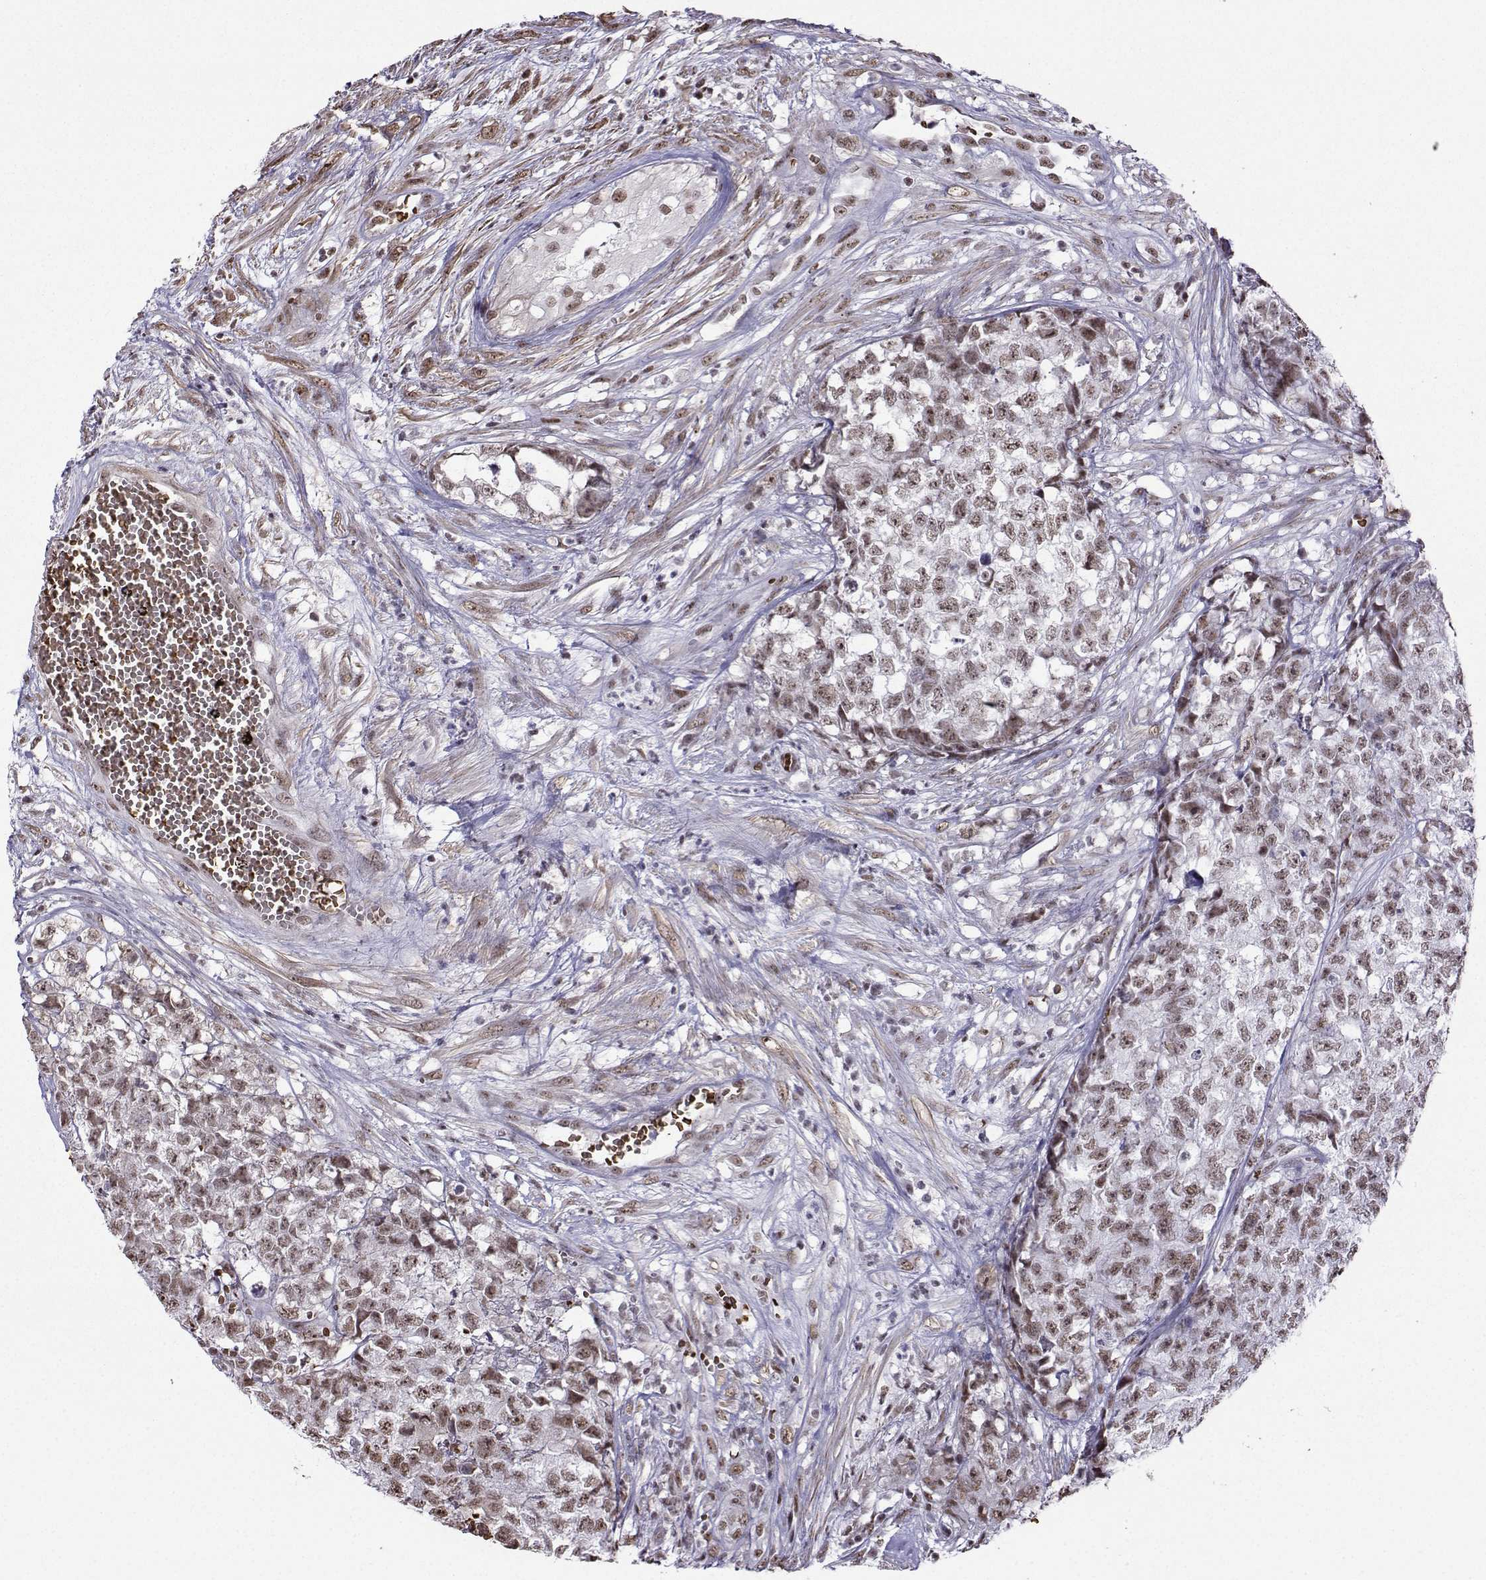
{"staining": {"intensity": "weak", "quantity": ">75%", "location": "nuclear"}, "tissue": "testis cancer", "cell_type": "Tumor cells", "image_type": "cancer", "snomed": [{"axis": "morphology", "description": "Seminoma, NOS"}, {"axis": "morphology", "description": "Carcinoma, Embryonal, NOS"}, {"axis": "topography", "description": "Testis"}], "caption": "Testis cancer (seminoma) tissue exhibits weak nuclear expression in about >75% of tumor cells", "gene": "CCNK", "patient": {"sex": "male", "age": 22}}